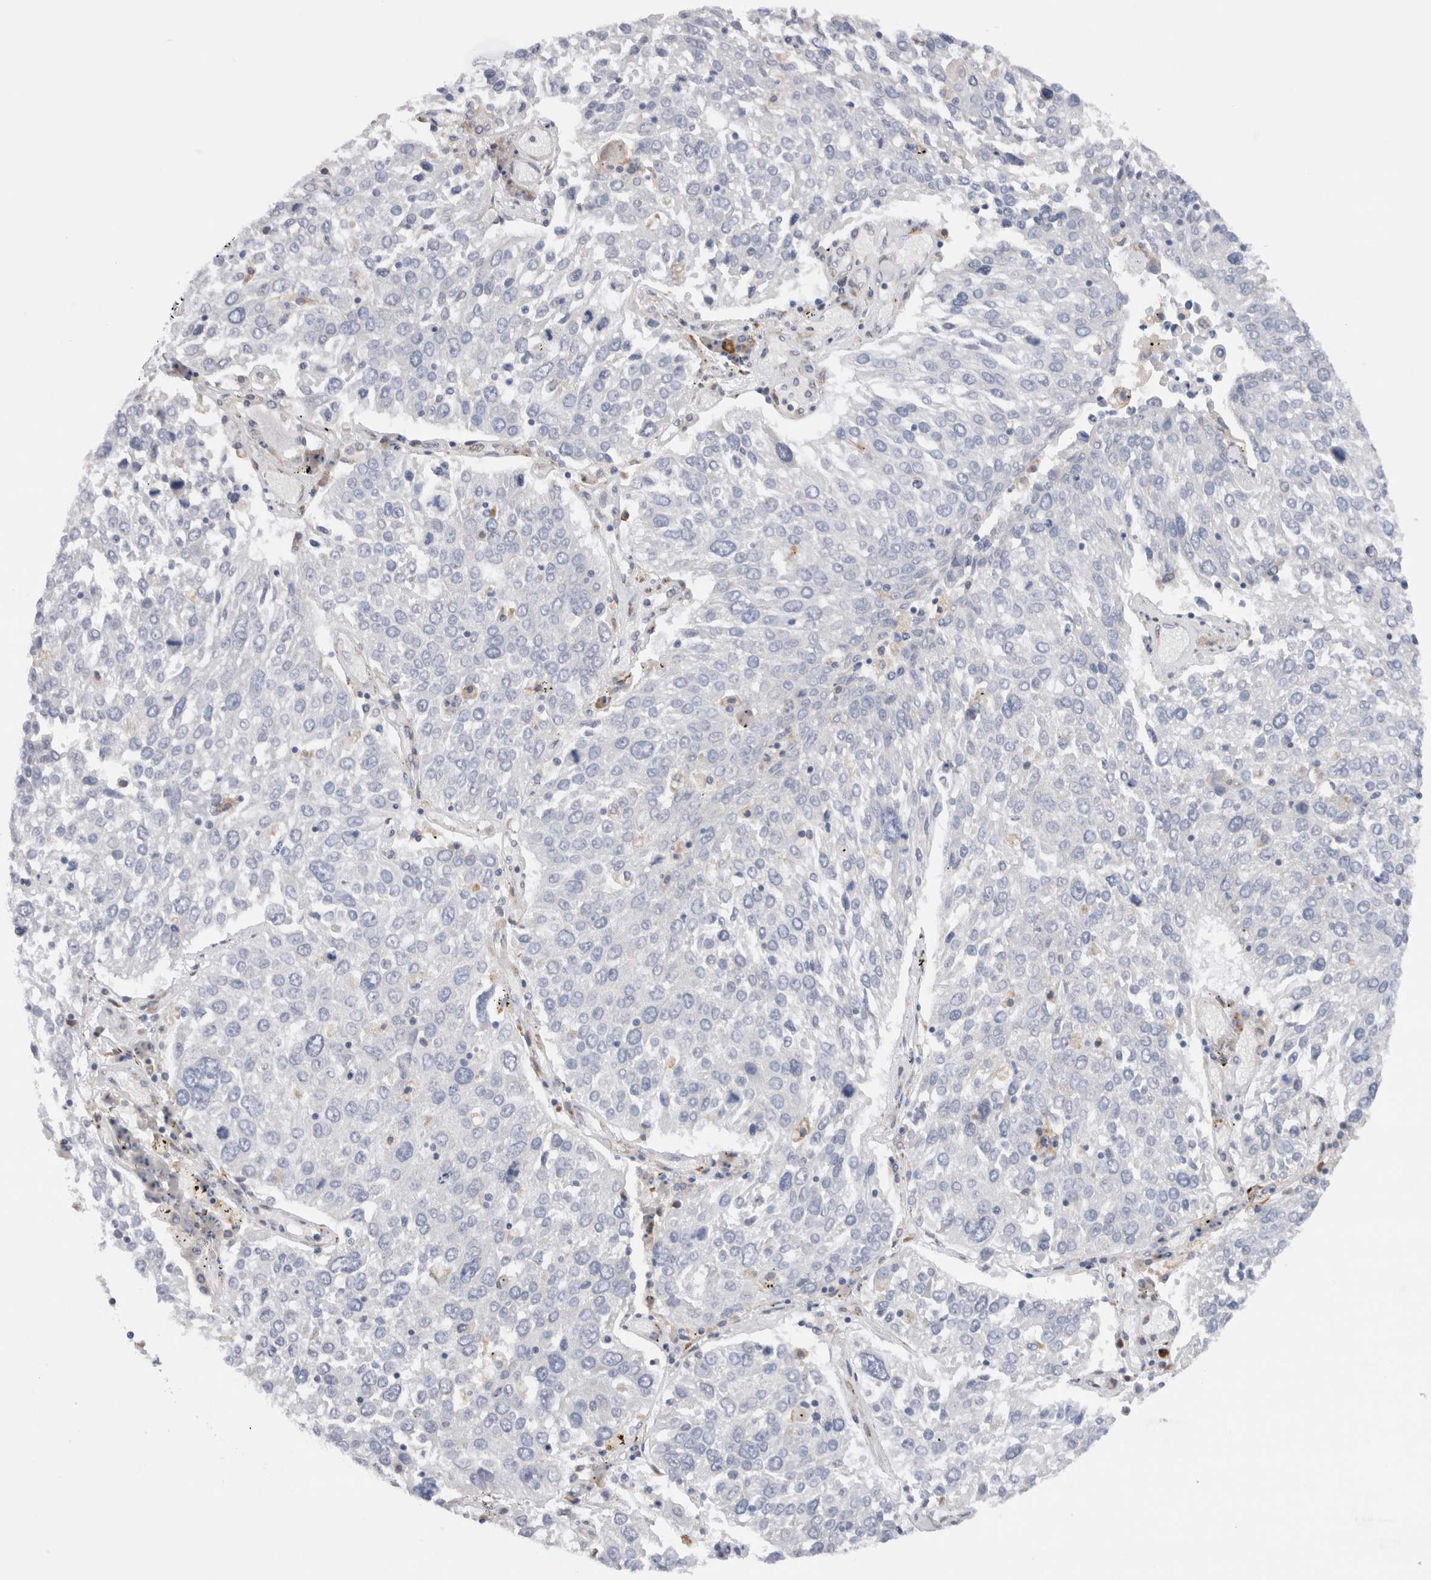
{"staining": {"intensity": "negative", "quantity": "none", "location": "none"}, "tissue": "lung cancer", "cell_type": "Tumor cells", "image_type": "cancer", "snomed": [{"axis": "morphology", "description": "Squamous cell carcinoma, NOS"}, {"axis": "topography", "description": "Lung"}], "caption": "Immunohistochemical staining of lung cancer (squamous cell carcinoma) exhibits no significant positivity in tumor cells.", "gene": "VCPIP1", "patient": {"sex": "male", "age": 65}}